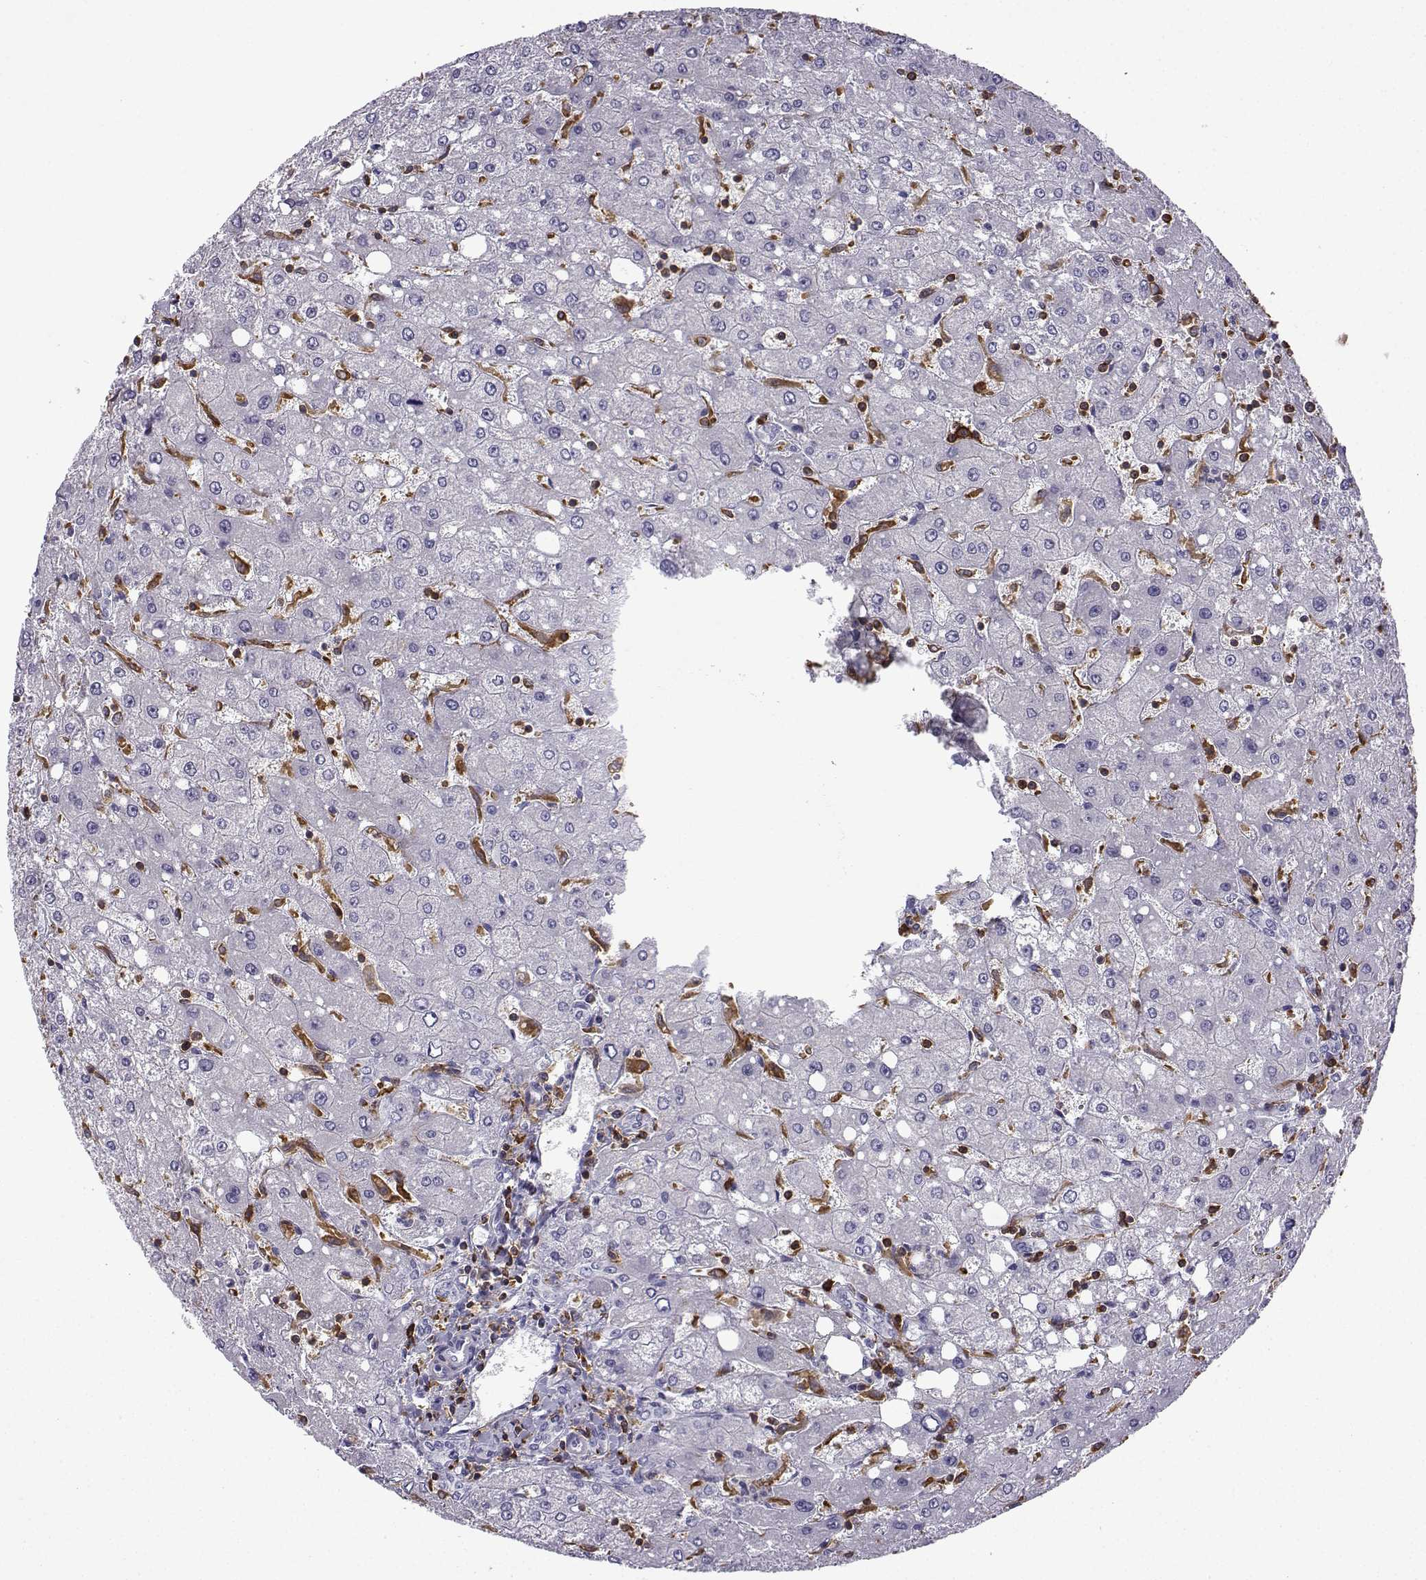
{"staining": {"intensity": "negative", "quantity": "none", "location": "none"}, "tissue": "liver", "cell_type": "Cholangiocytes", "image_type": "normal", "snomed": [{"axis": "morphology", "description": "Normal tissue, NOS"}, {"axis": "topography", "description": "Liver"}], "caption": "Cholangiocytes show no significant expression in unremarkable liver. (DAB IHC visualized using brightfield microscopy, high magnification).", "gene": "DOCK10", "patient": {"sex": "female", "age": 53}}